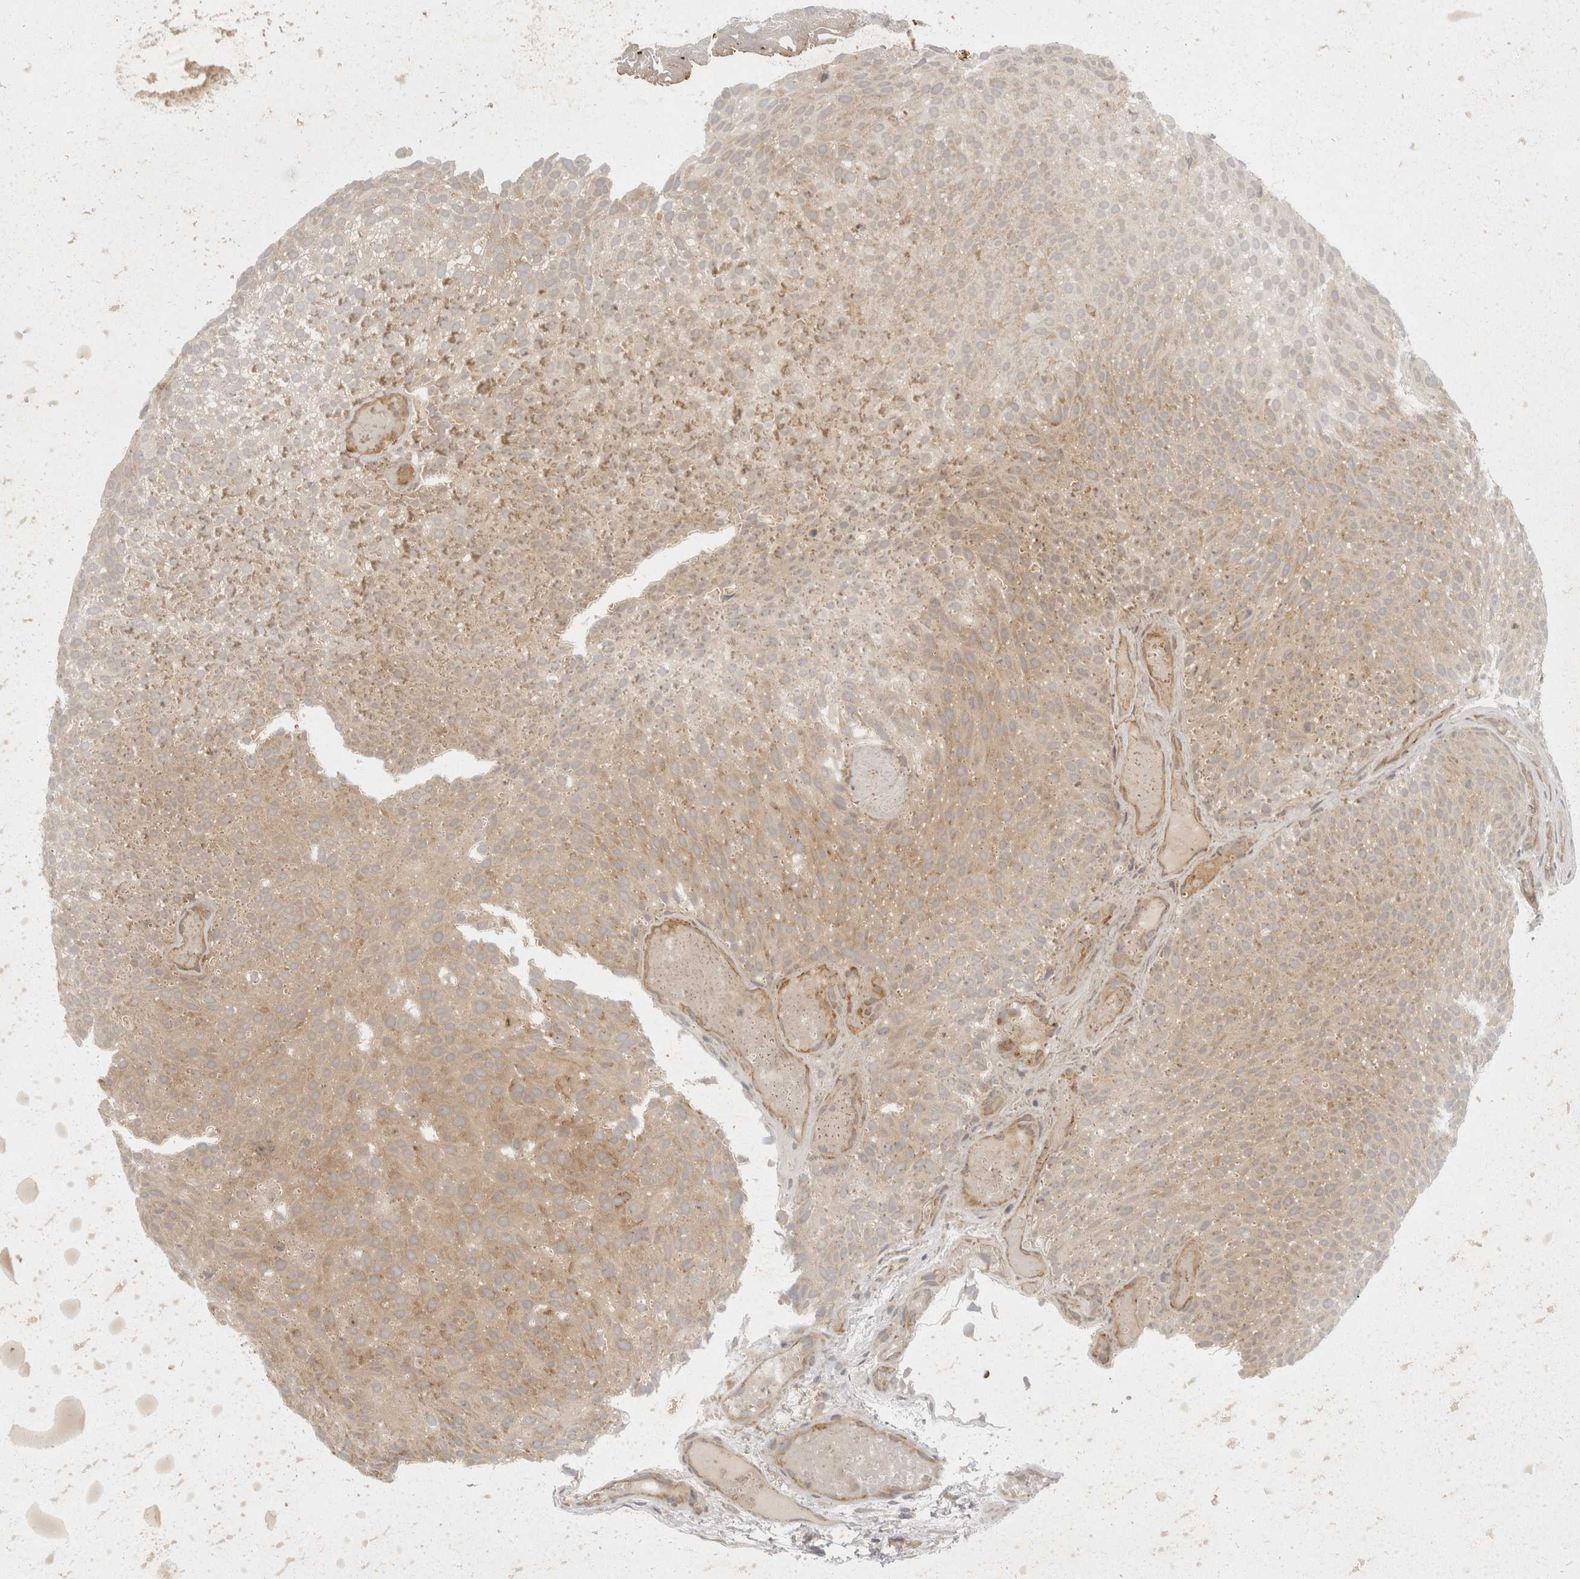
{"staining": {"intensity": "weak", "quantity": "25%-75%", "location": "cytoplasmic/membranous"}, "tissue": "urothelial cancer", "cell_type": "Tumor cells", "image_type": "cancer", "snomed": [{"axis": "morphology", "description": "Urothelial carcinoma, Low grade"}, {"axis": "topography", "description": "Urinary bladder"}], "caption": "Protein staining demonstrates weak cytoplasmic/membranous positivity in about 25%-75% of tumor cells in urothelial cancer.", "gene": "EIF4G3", "patient": {"sex": "male", "age": 78}}